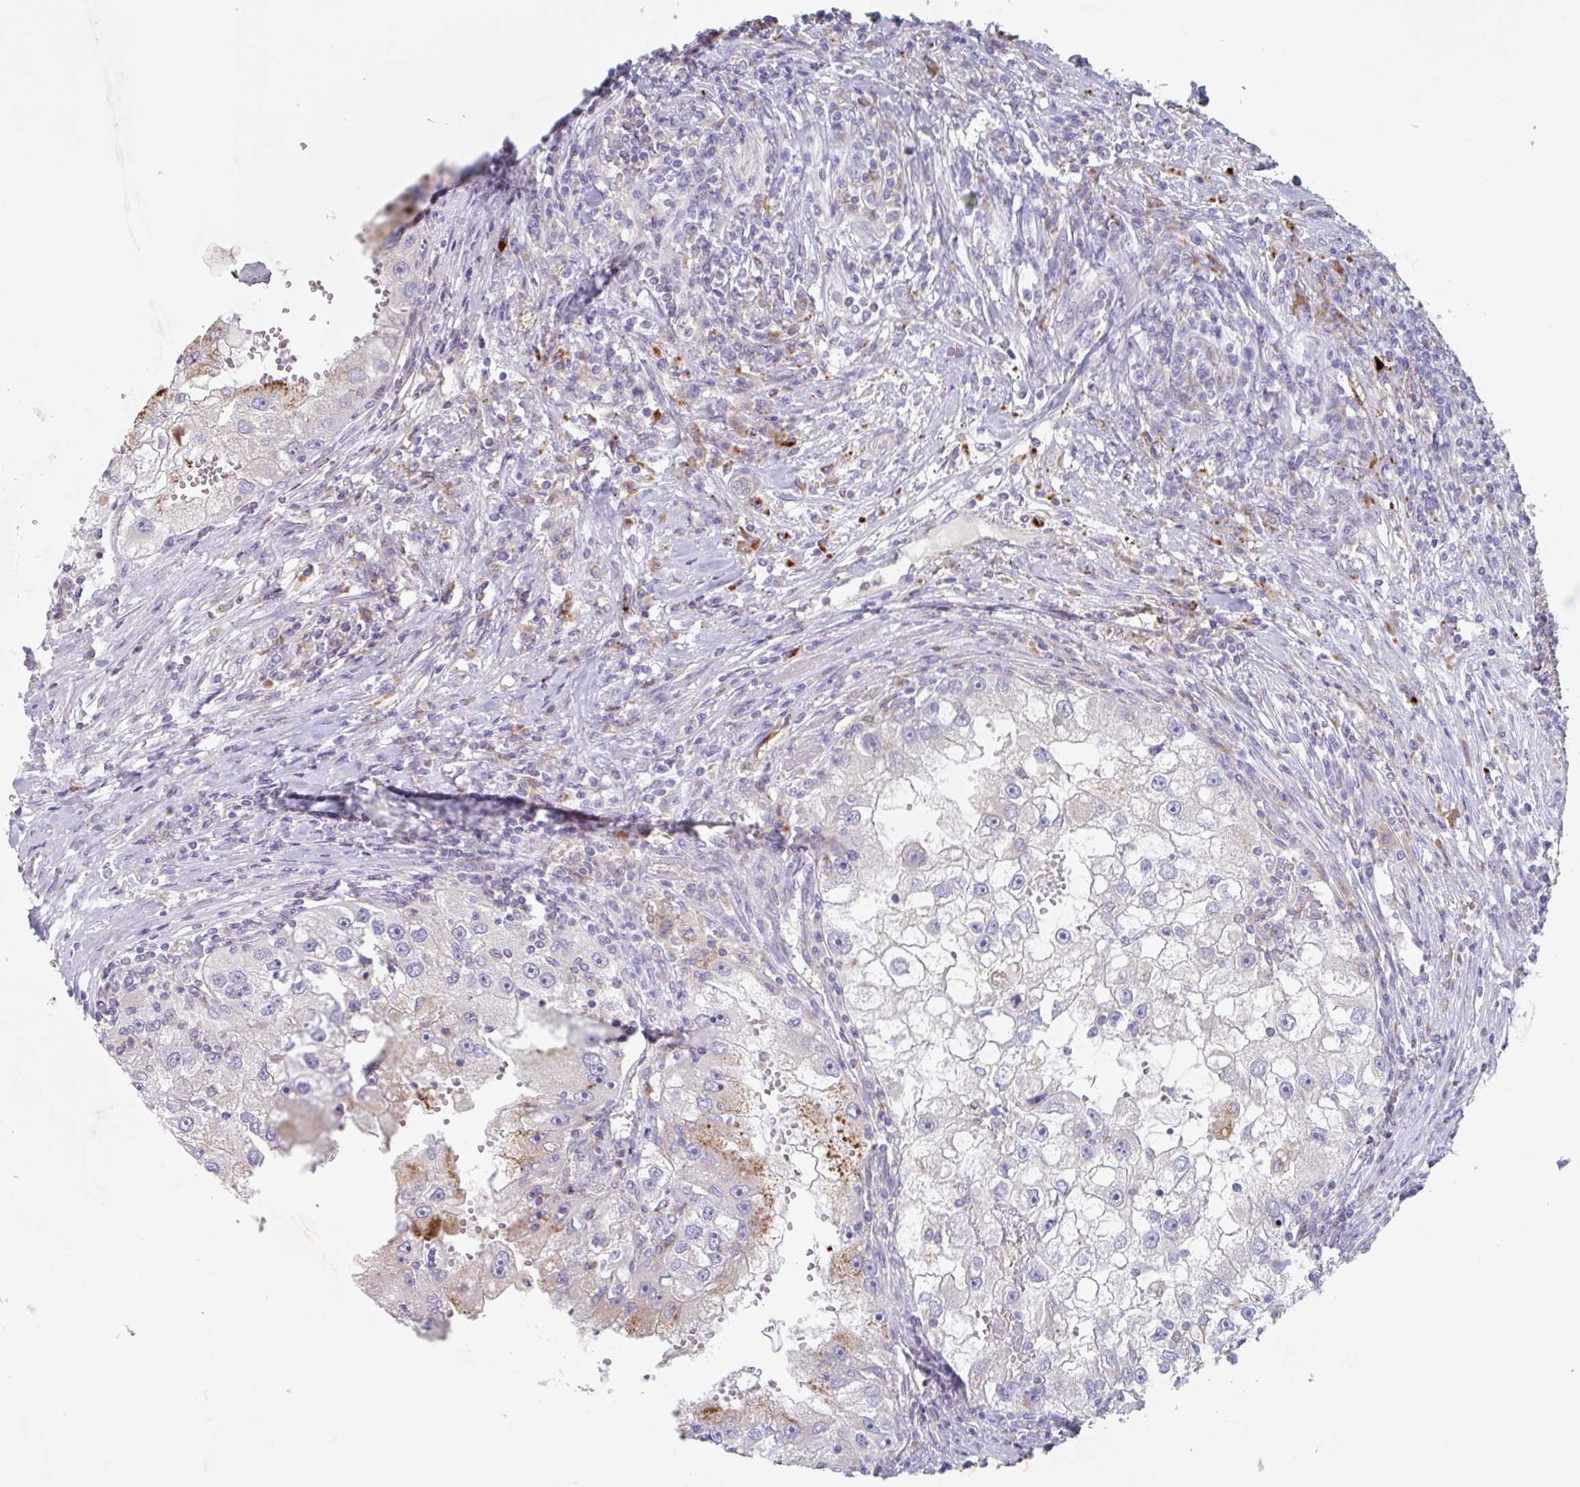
{"staining": {"intensity": "moderate", "quantity": "<25%", "location": "cytoplasmic/membranous"}, "tissue": "renal cancer", "cell_type": "Tumor cells", "image_type": "cancer", "snomed": [{"axis": "morphology", "description": "Adenocarcinoma, NOS"}, {"axis": "topography", "description": "Kidney"}], "caption": "Immunohistochemical staining of renal cancer demonstrates low levels of moderate cytoplasmic/membranous protein expression in about <25% of tumor cells. (Brightfield microscopy of DAB IHC at high magnification).", "gene": "MANBA", "patient": {"sex": "male", "age": 63}}